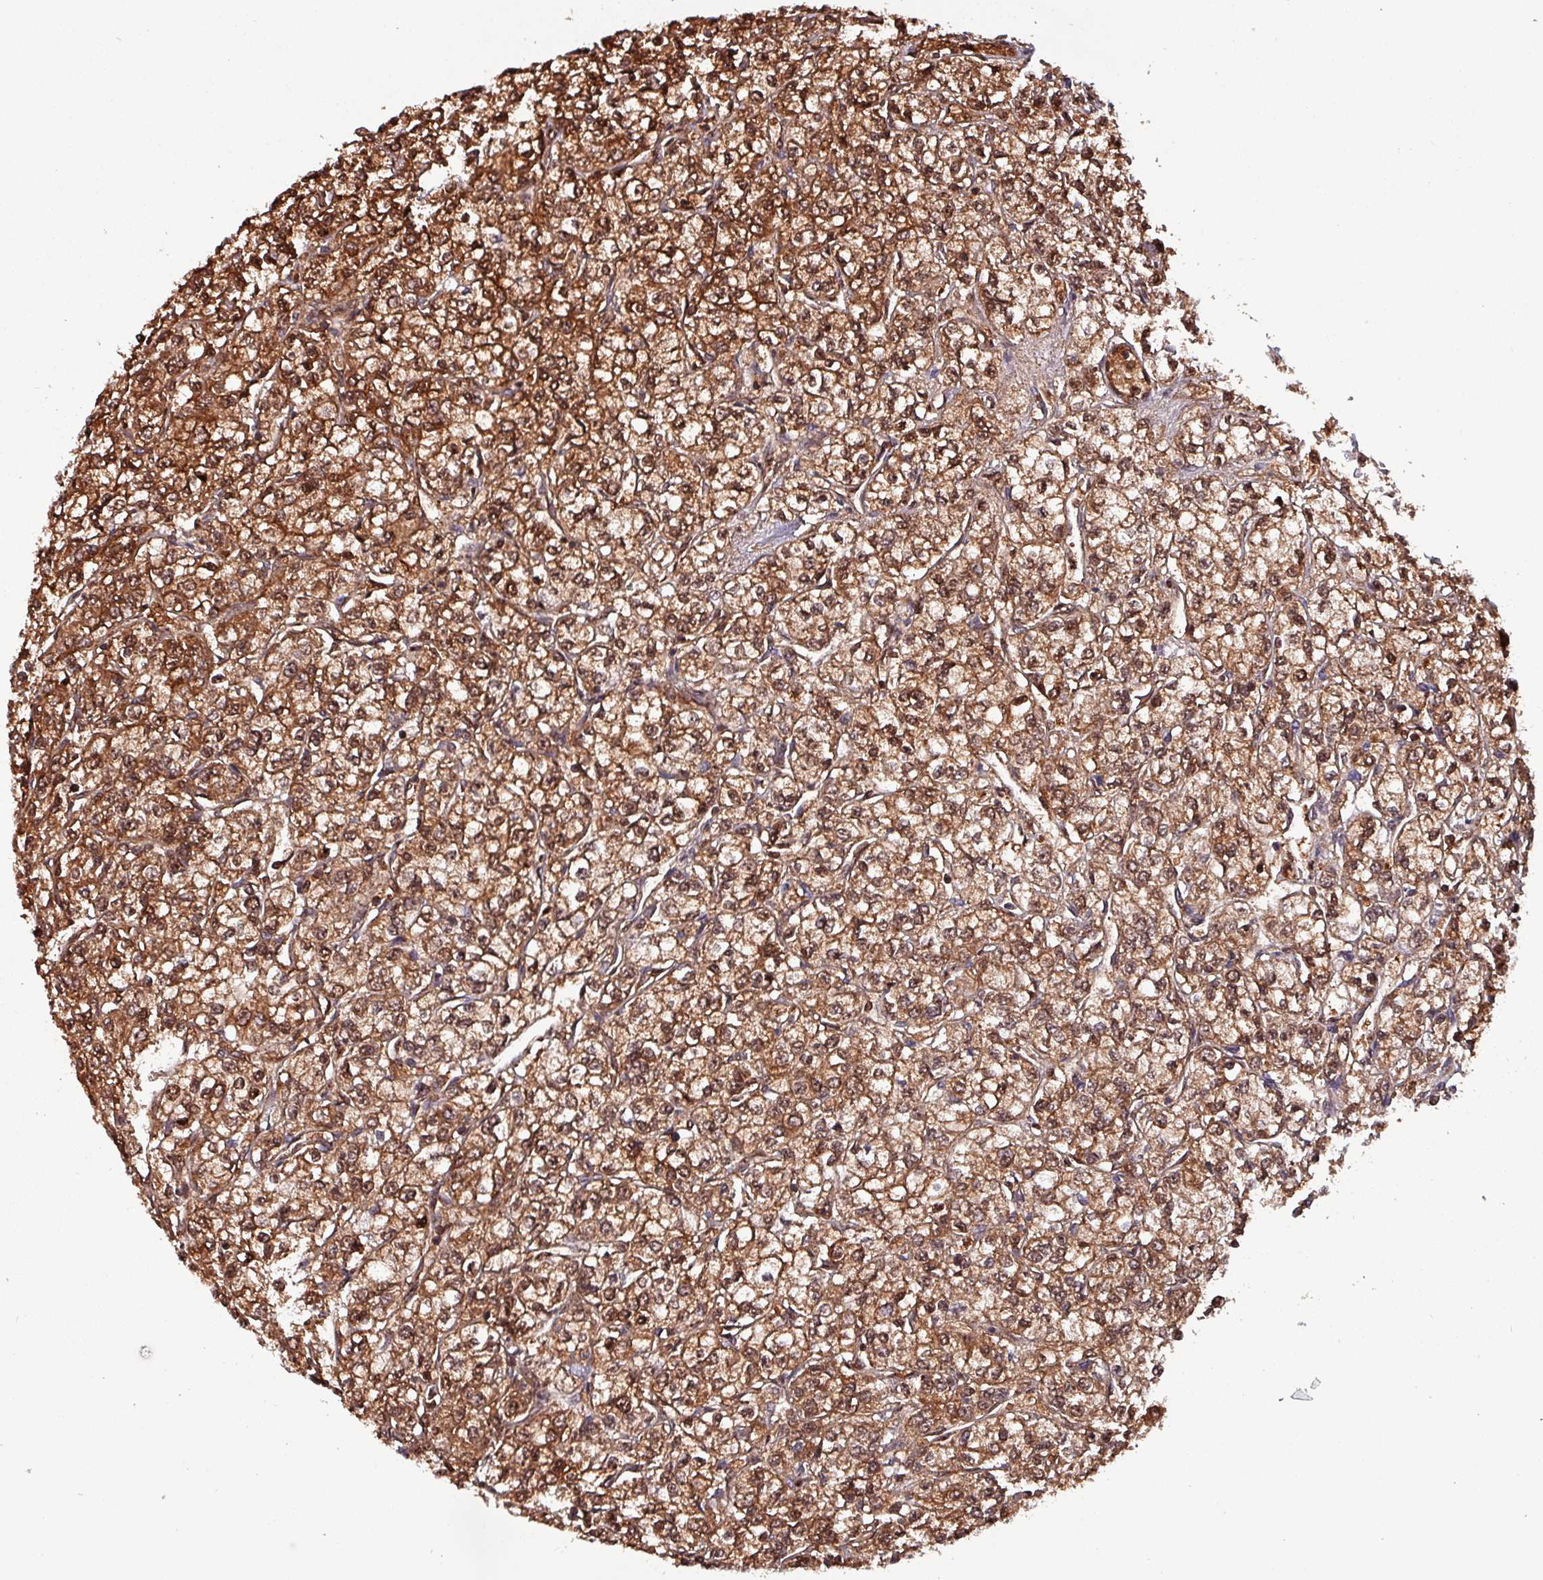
{"staining": {"intensity": "strong", "quantity": ">75%", "location": "cytoplasmic/membranous,nuclear"}, "tissue": "renal cancer", "cell_type": "Tumor cells", "image_type": "cancer", "snomed": [{"axis": "morphology", "description": "Adenocarcinoma, NOS"}, {"axis": "topography", "description": "Kidney"}], "caption": "Renal cancer tissue reveals strong cytoplasmic/membranous and nuclear expression in approximately >75% of tumor cells, visualized by immunohistochemistry.", "gene": "PSMB8", "patient": {"sex": "male", "age": 80}}